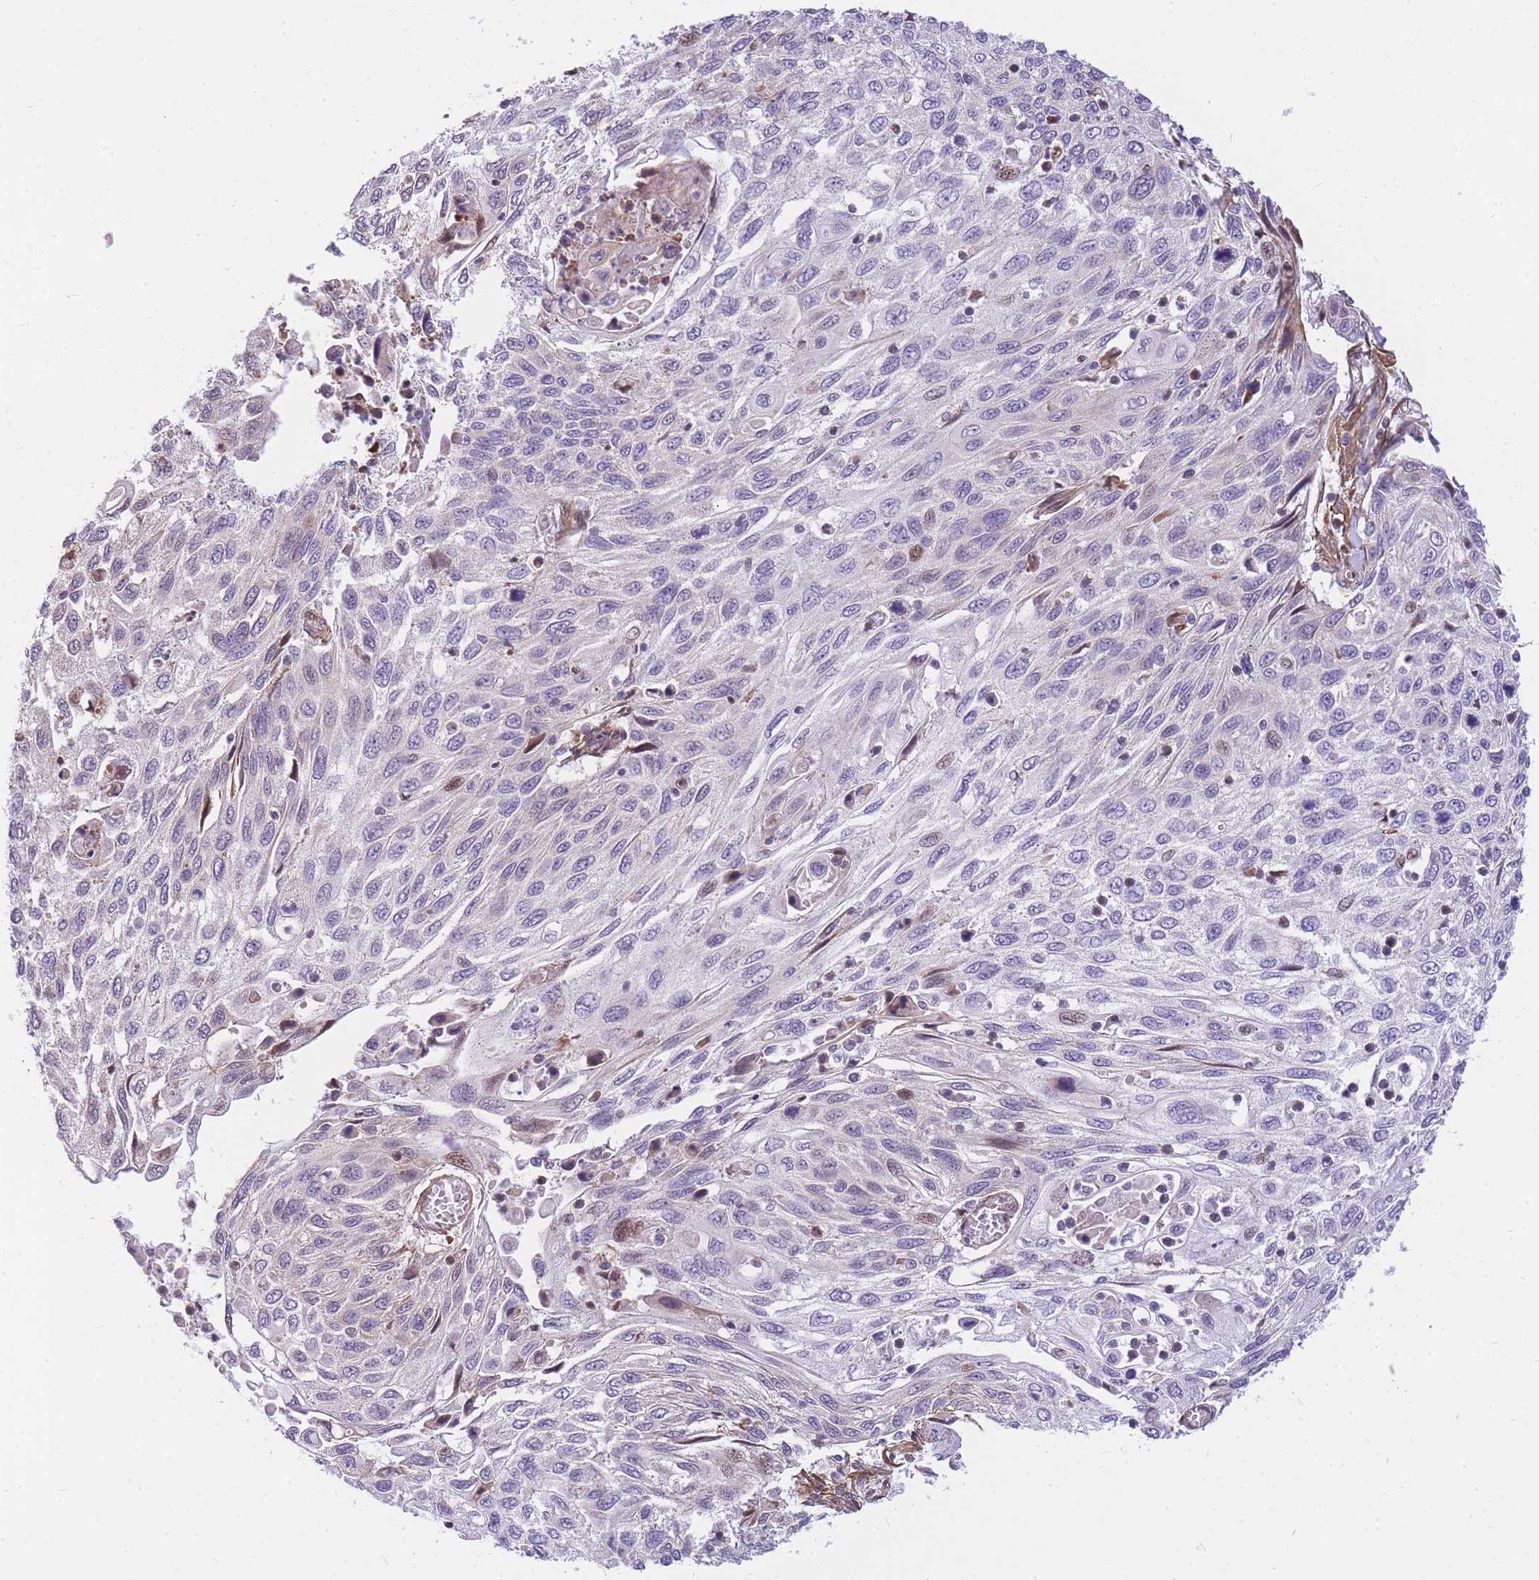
{"staining": {"intensity": "moderate", "quantity": "<25%", "location": "nuclear"}, "tissue": "cervical cancer", "cell_type": "Tumor cells", "image_type": "cancer", "snomed": [{"axis": "morphology", "description": "Squamous cell carcinoma, NOS"}, {"axis": "topography", "description": "Cervix"}], "caption": "Brown immunohistochemical staining in human cervical squamous cell carcinoma displays moderate nuclear positivity in approximately <25% of tumor cells. The staining was performed using DAB (3,3'-diaminobenzidine), with brown indicating positive protein expression. Nuclei are stained blue with hematoxylin.", "gene": "S100PBP", "patient": {"sex": "female", "age": 70}}